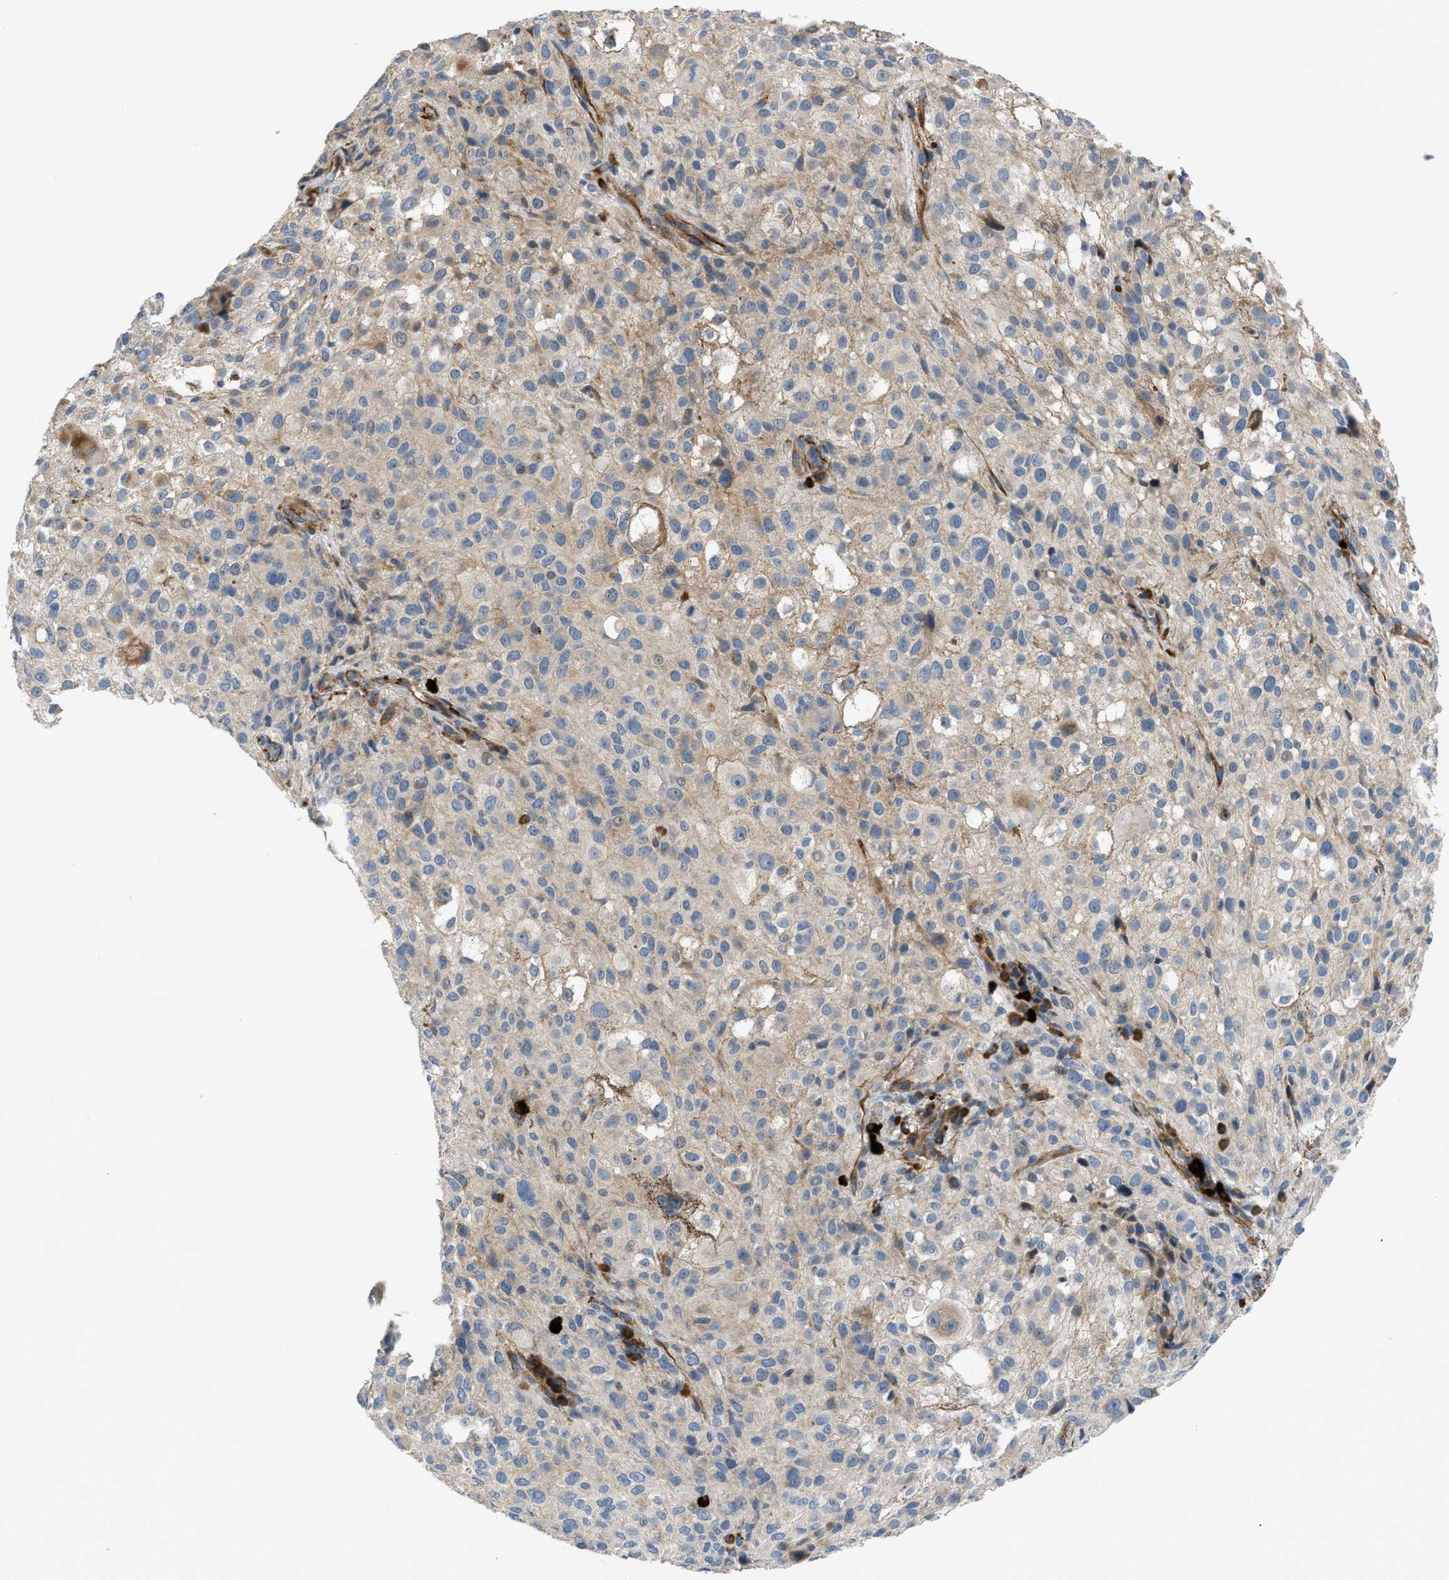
{"staining": {"intensity": "moderate", "quantity": "<25%", "location": "cytoplasmic/membranous"}, "tissue": "melanoma", "cell_type": "Tumor cells", "image_type": "cancer", "snomed": [{"axis": "morphology", "description": "Necrosis, NOS"}, {"axis": "morphology", "description": "Malignant melanoma, NOS"}, {"axis": "topography", "description": "Skin"}], "caption": "Immunohistochemical staining of human melanoma exhibits moderate cytoplasmic/membranous protein positivity in approximately <25% of tumor cells.", "gene": "BMPR1A", "patient": {"sex": "female", "age": 87}}